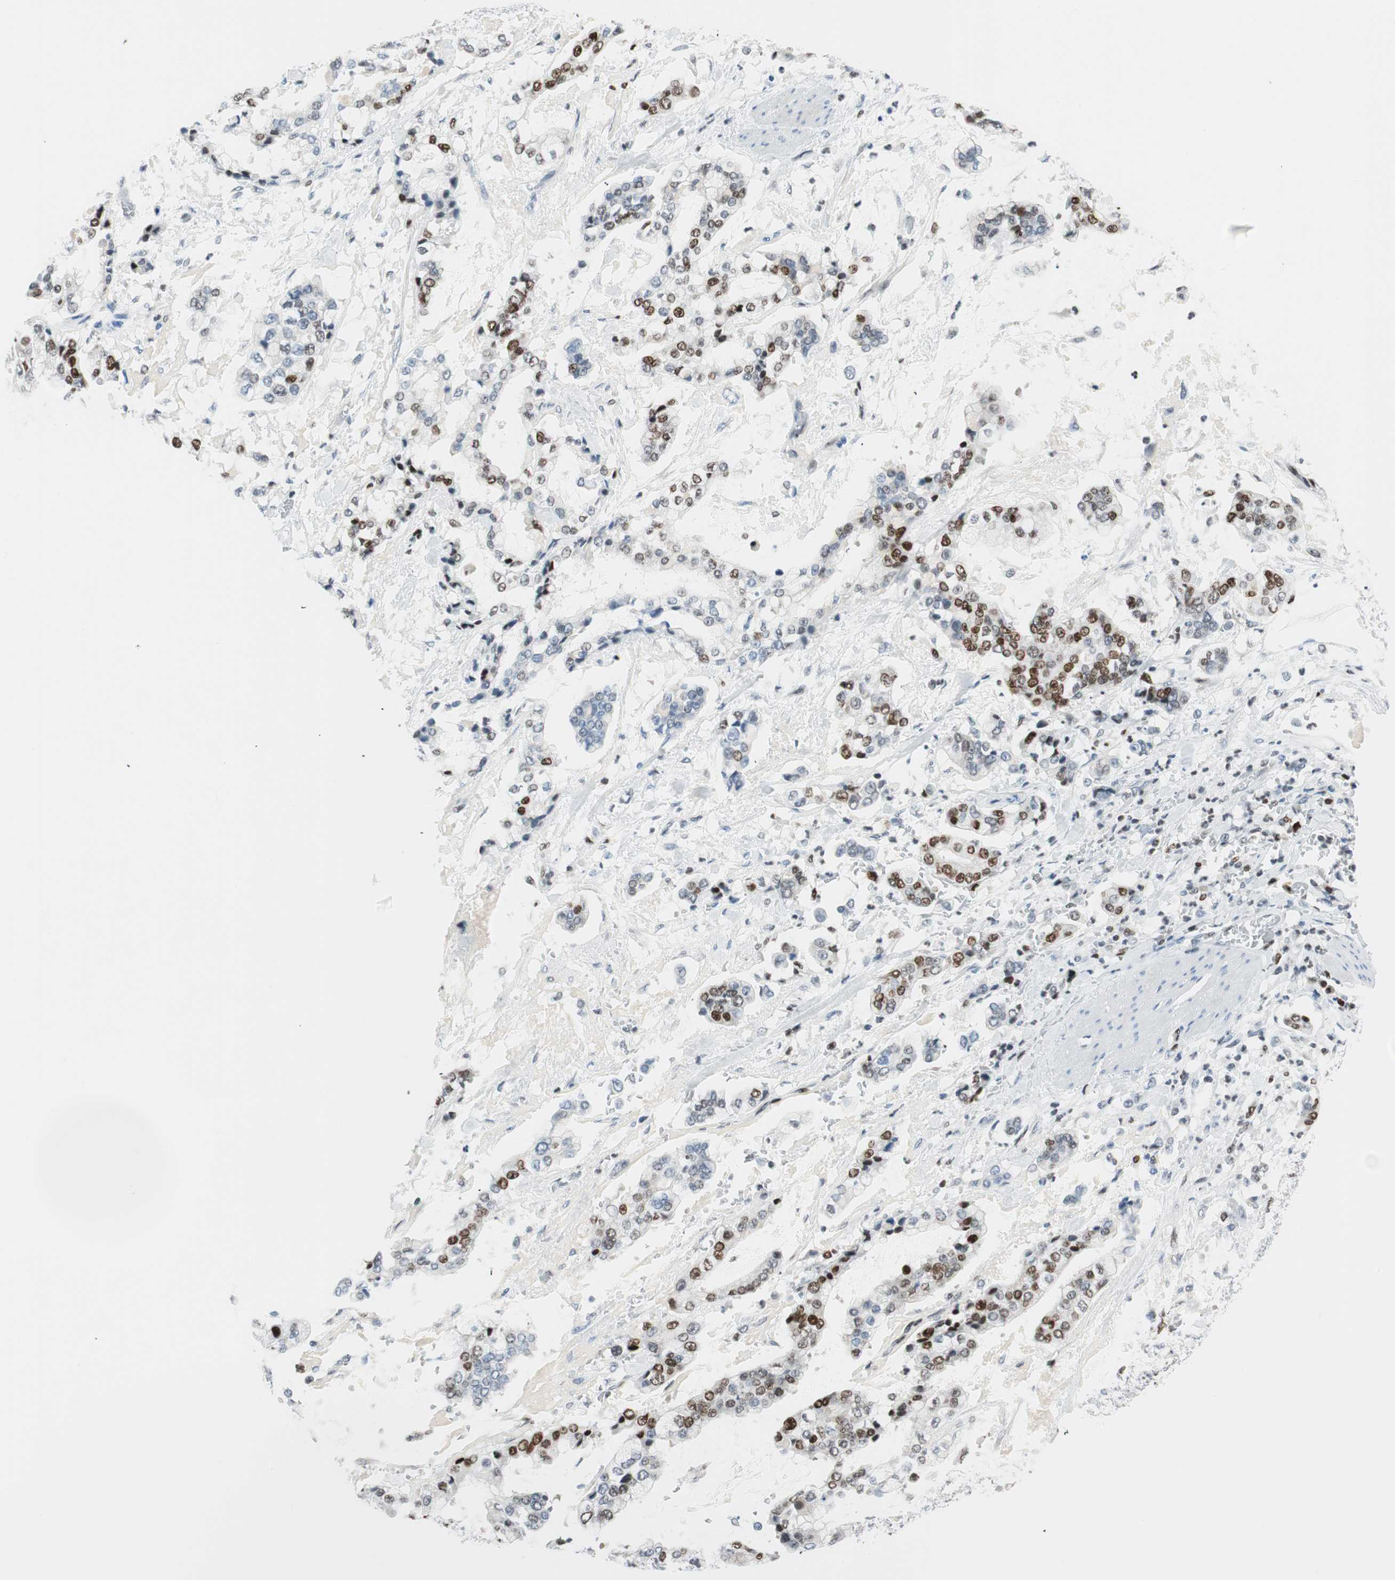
{"staining": {"intensity": "moderate", "quantity": "25%-75%", "location": "nuclear"}, "tissue": "stomach cancer", "cell_type": "Tumor cells", "image_type": "cancer", "snomed": [{"axis": "morphology", "description": "Normal tissue, NOS"}, {"axis": "morphology", "description": "Adenocarcinoma, NOS"}, {"axis": "topography", "description": "Stomach, upper"}, {"axis": "topography", "description": "Stomach"}], "caption": "Immunohistochemistry (IHC) histopathology image of neoplastic tissue: human stomach cancer (adenocarcinoma) stained using IHC exhibits medium levels of moderate protein expression localized specifically in the nuclear of tumor cells, appearing as a nuclear brown color.", "gene": "EZH2", "patient": {"sex": "male", "age": 76}}